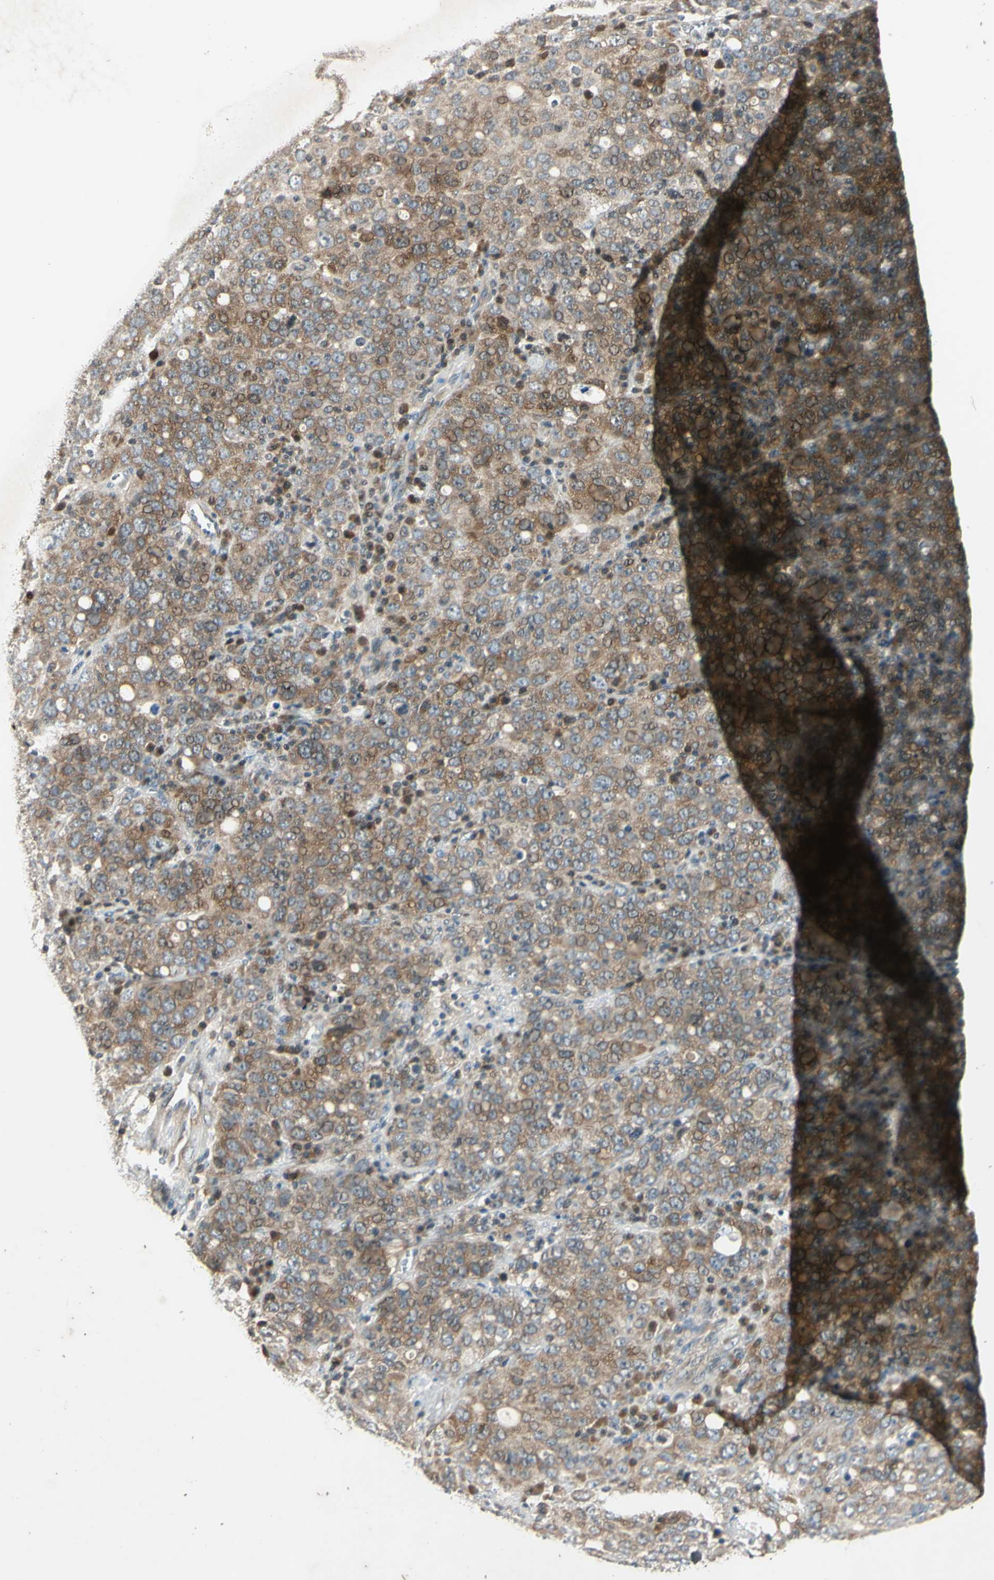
{"staining": {"intensity": "moderate", "quantity": ">75%", "location": "cytoplasmic/membranous"}, "tissue": "ovarian cancer", "cell_type": "Tumor cells", "image_type": "cancer", "snomed": [{"axis": "morphology", "description": "Carcinoma, endometroid"}, {"axis": "topography", "description": "Ovary"}], "caption": "The histopathology image displays immunohistochemical staining of endometroid carcinoma (ovarian). There is moderate cytoplasmic/membranous positivity is present in approximately >75% of tumor cells.", "gene": "RPS6KB2", "patient": {"sex": "female", "age": 62}}